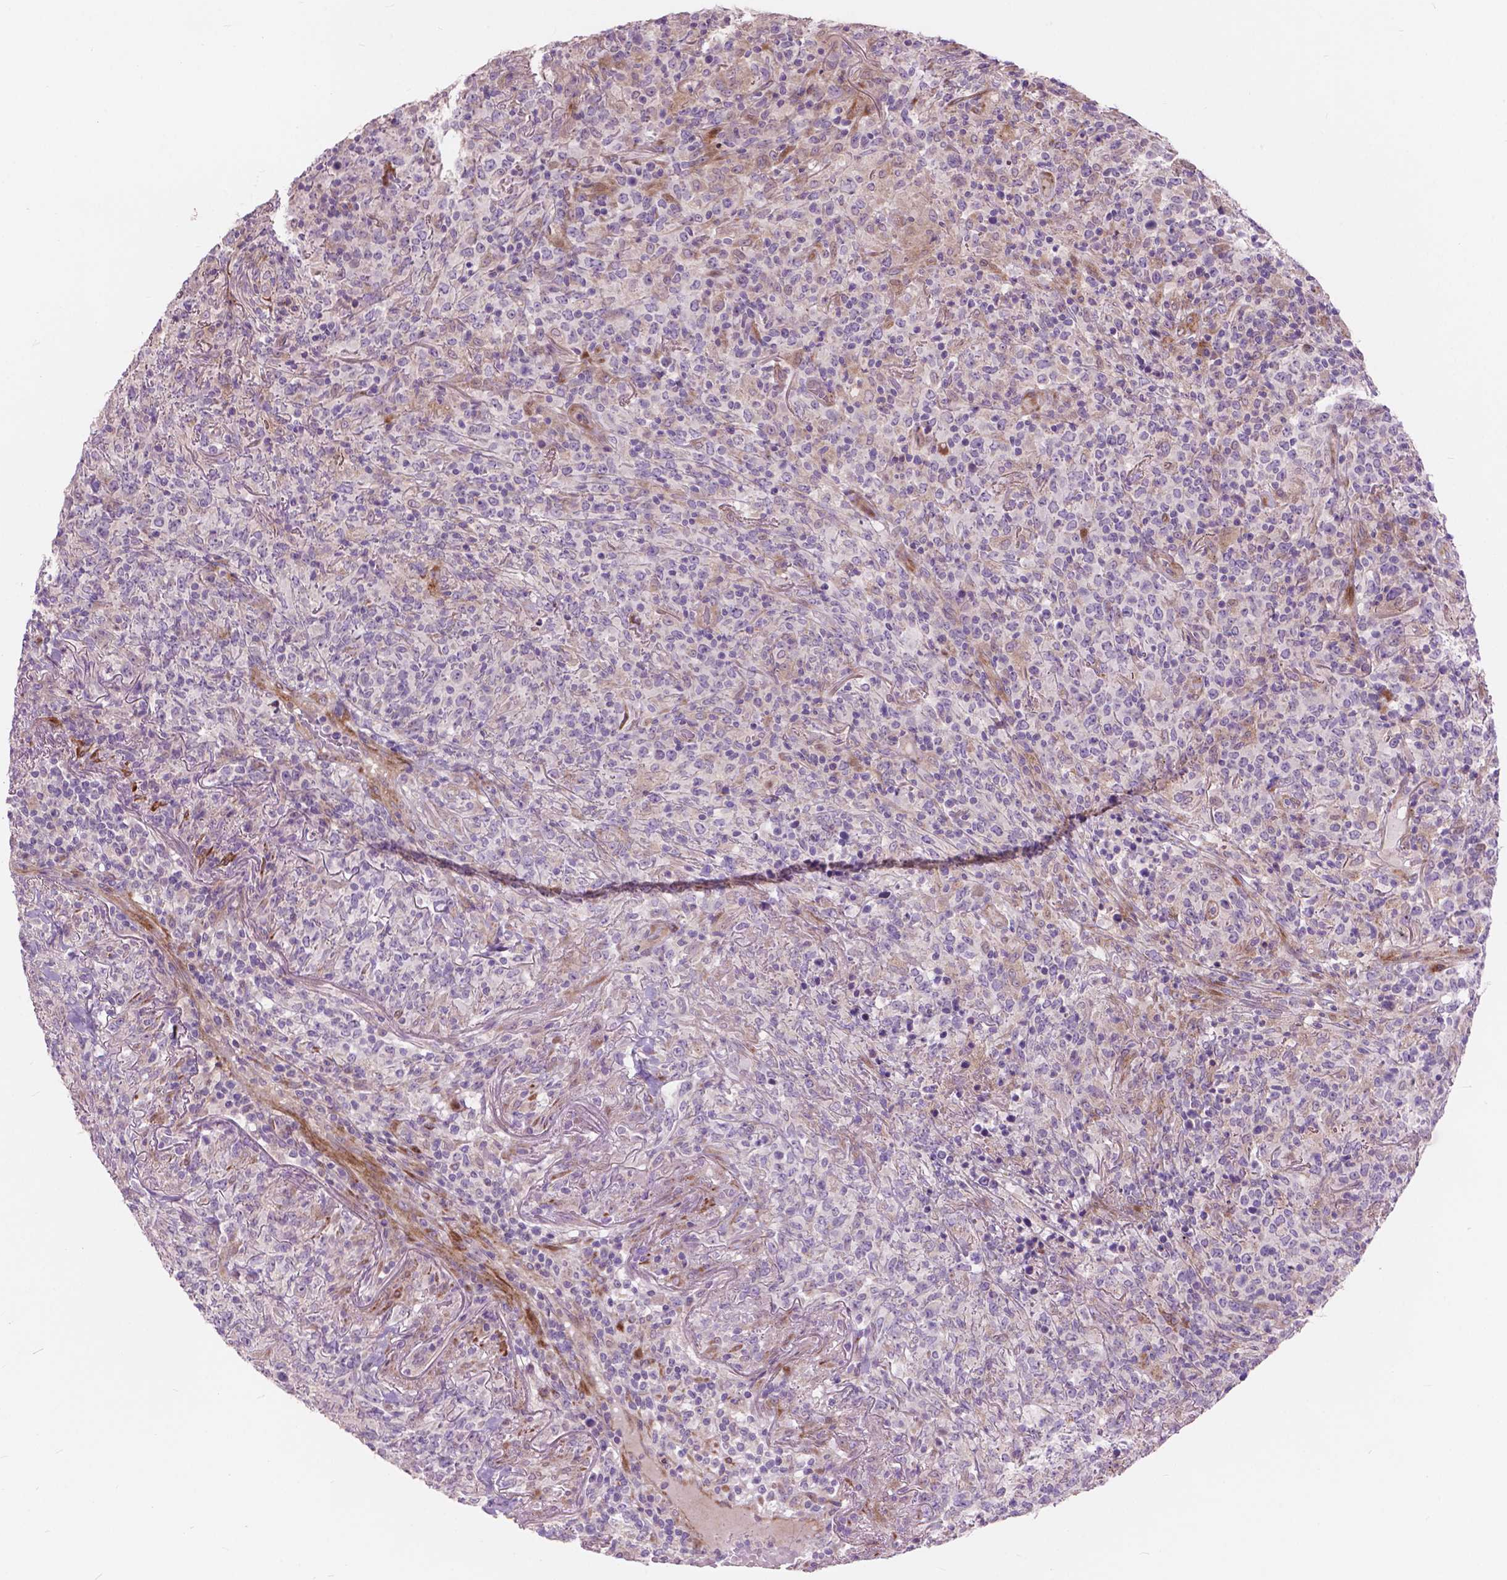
{"staining": {"intensity": "negative", "quantity": "none", "location": "none"}, "tissue": "lymphoma", "cell_type": "Tumor cells", "image_type": "cancer", "snomed": [{"axis": "morphology", "description": "Malignant lymphoma, non-Hodgkin's type, High grade"}, {"axis": "topography", "description": "Lung"}], "caption": "Tumor cells show no significant protein expression in malignant lymphoma, non-Hodgkin's type (high-grade).", "gene": "MORN1", "patient": {"sex": "male", "age": 79}}